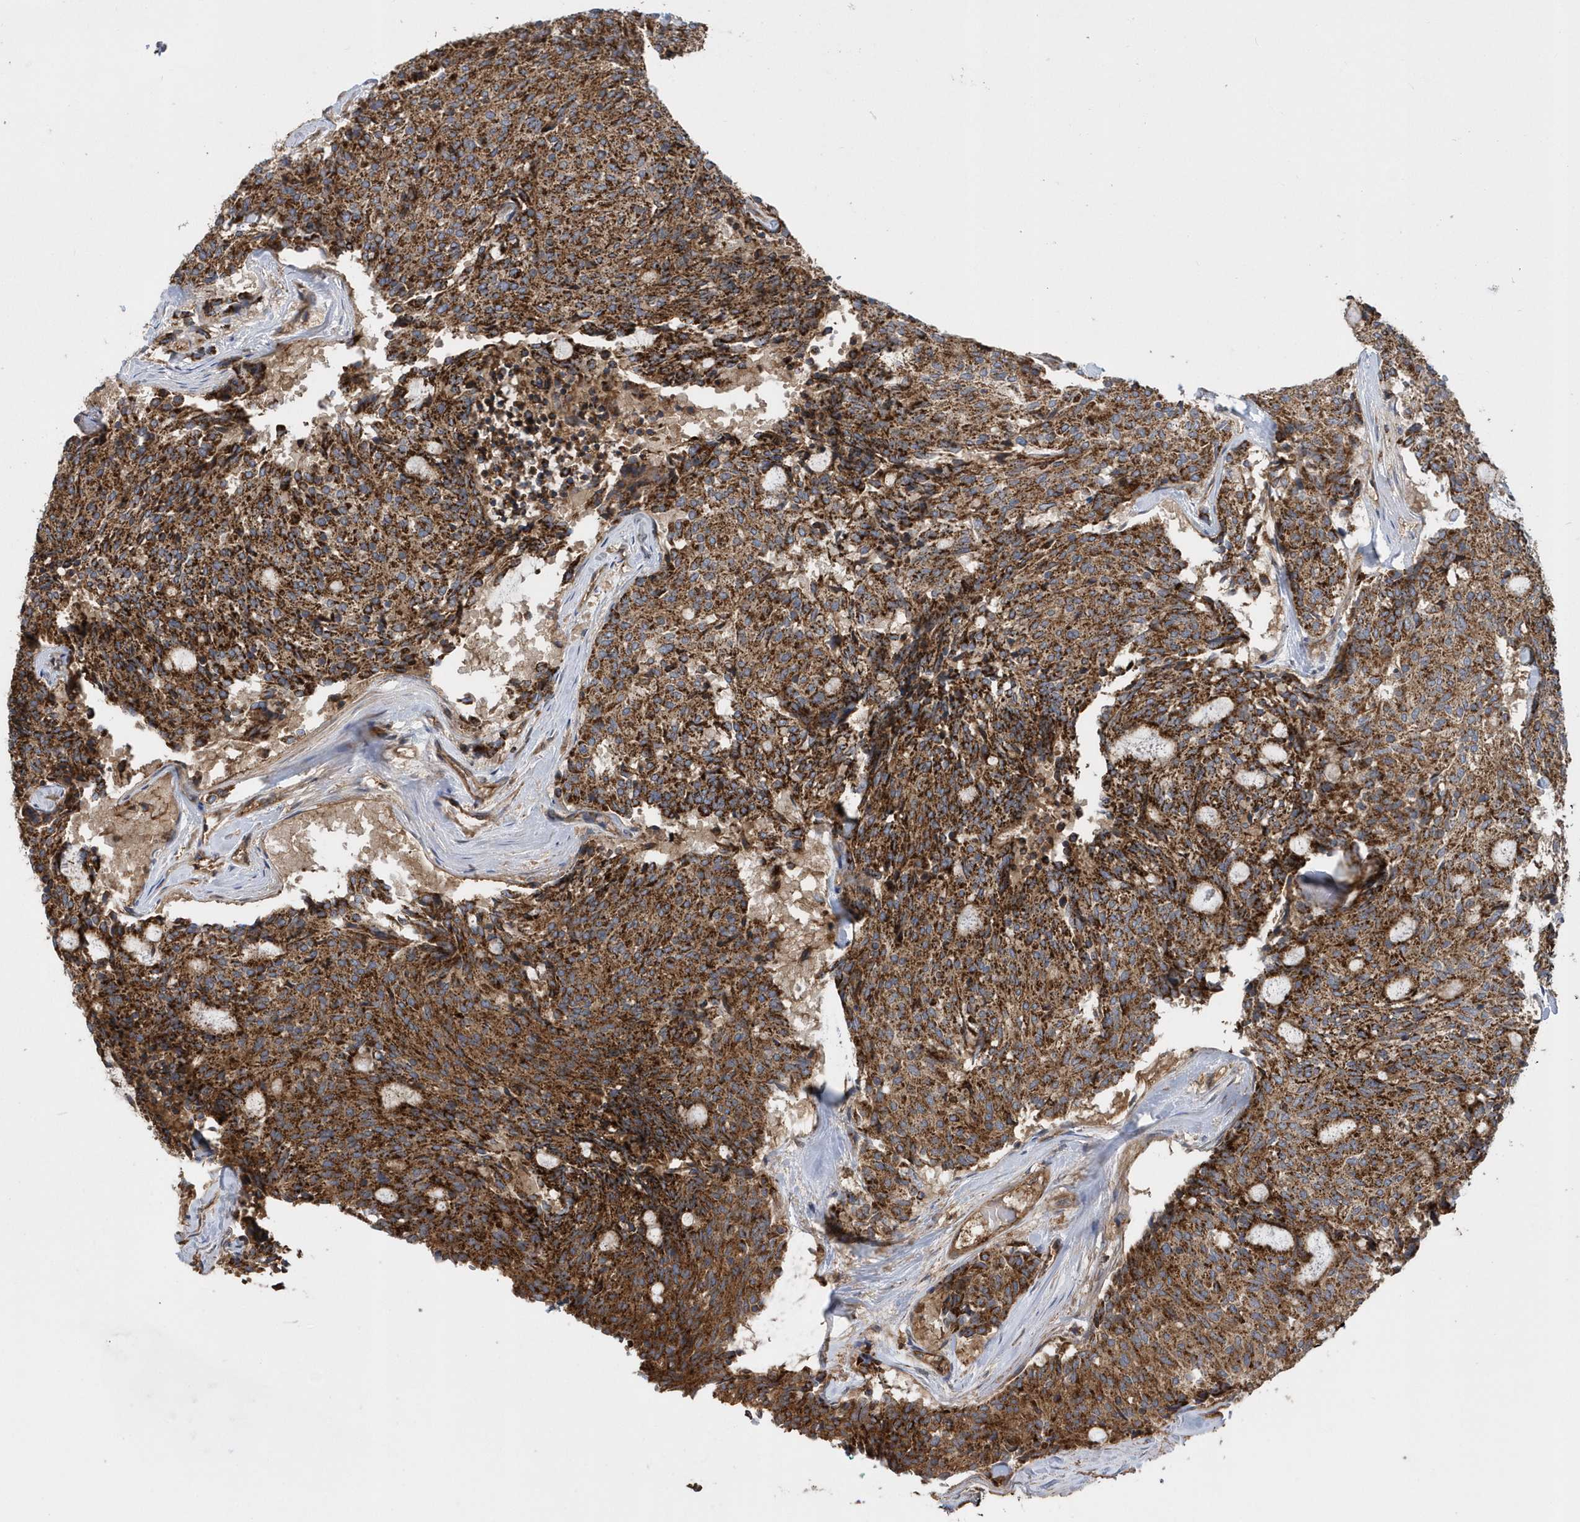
{"staining": {"intensity": "strong", "quantity": ">75%", "location": "cytoplasmic/membranous"}, "tissue": "carcinoid", "cell_type": "Tumor cells", "image_type": "cancer", "snomed": [{"axis": "morphology", "description": "Carcinoid, malignant, NOS"}, {"axis": "topography", "description": "Pancreas"}], "caption": "DAB (3,3'-diaminobenzidine) immunohistochemical staining of carcinoid exhibits strong cytoplasmic/membranous protein staining in approximately >75% of tumor cells.", "gene": "TRAIP", "patient": {"sex": "female", "age": 54}}